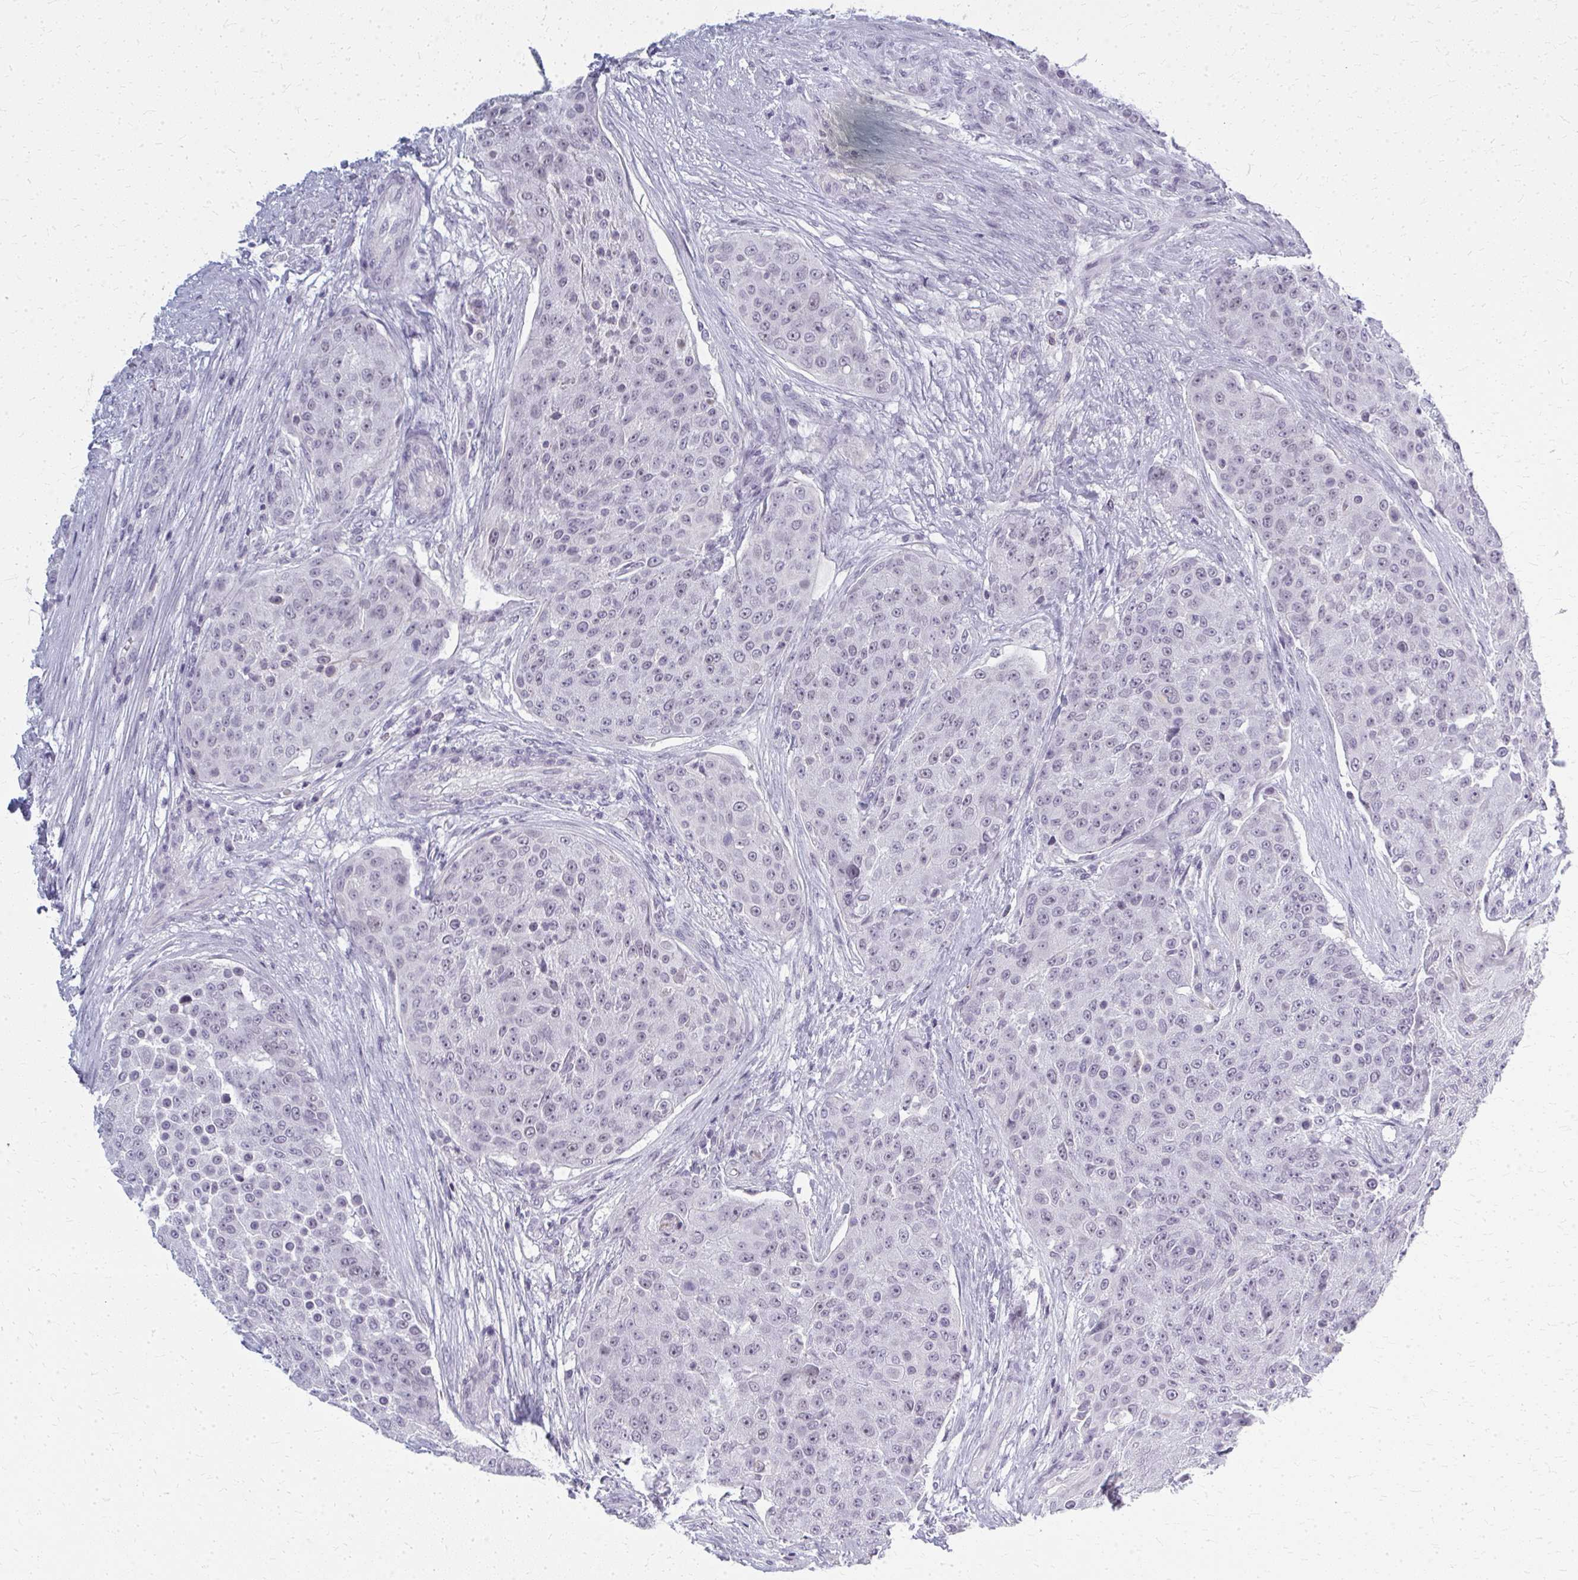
{"staining": {"intensity": "negative", "quantity": "none", "location": "none"}, "tissue": "urothelial cancer", "cell_type": "Tumor cells", "image_type": "cancer", "snomed": [{"axis": "morphology", "description": "Urothelial carcinoma, High grade"}, {"axis": "topography", "description": "Urinary bladder"}], "caption": "Human urothelial cancer stained for a protein using immunohistochemistry exhibits no staining in tumor cells.", "gene": "CASQ2", "patient": {"sex": "female", "age": 63}}